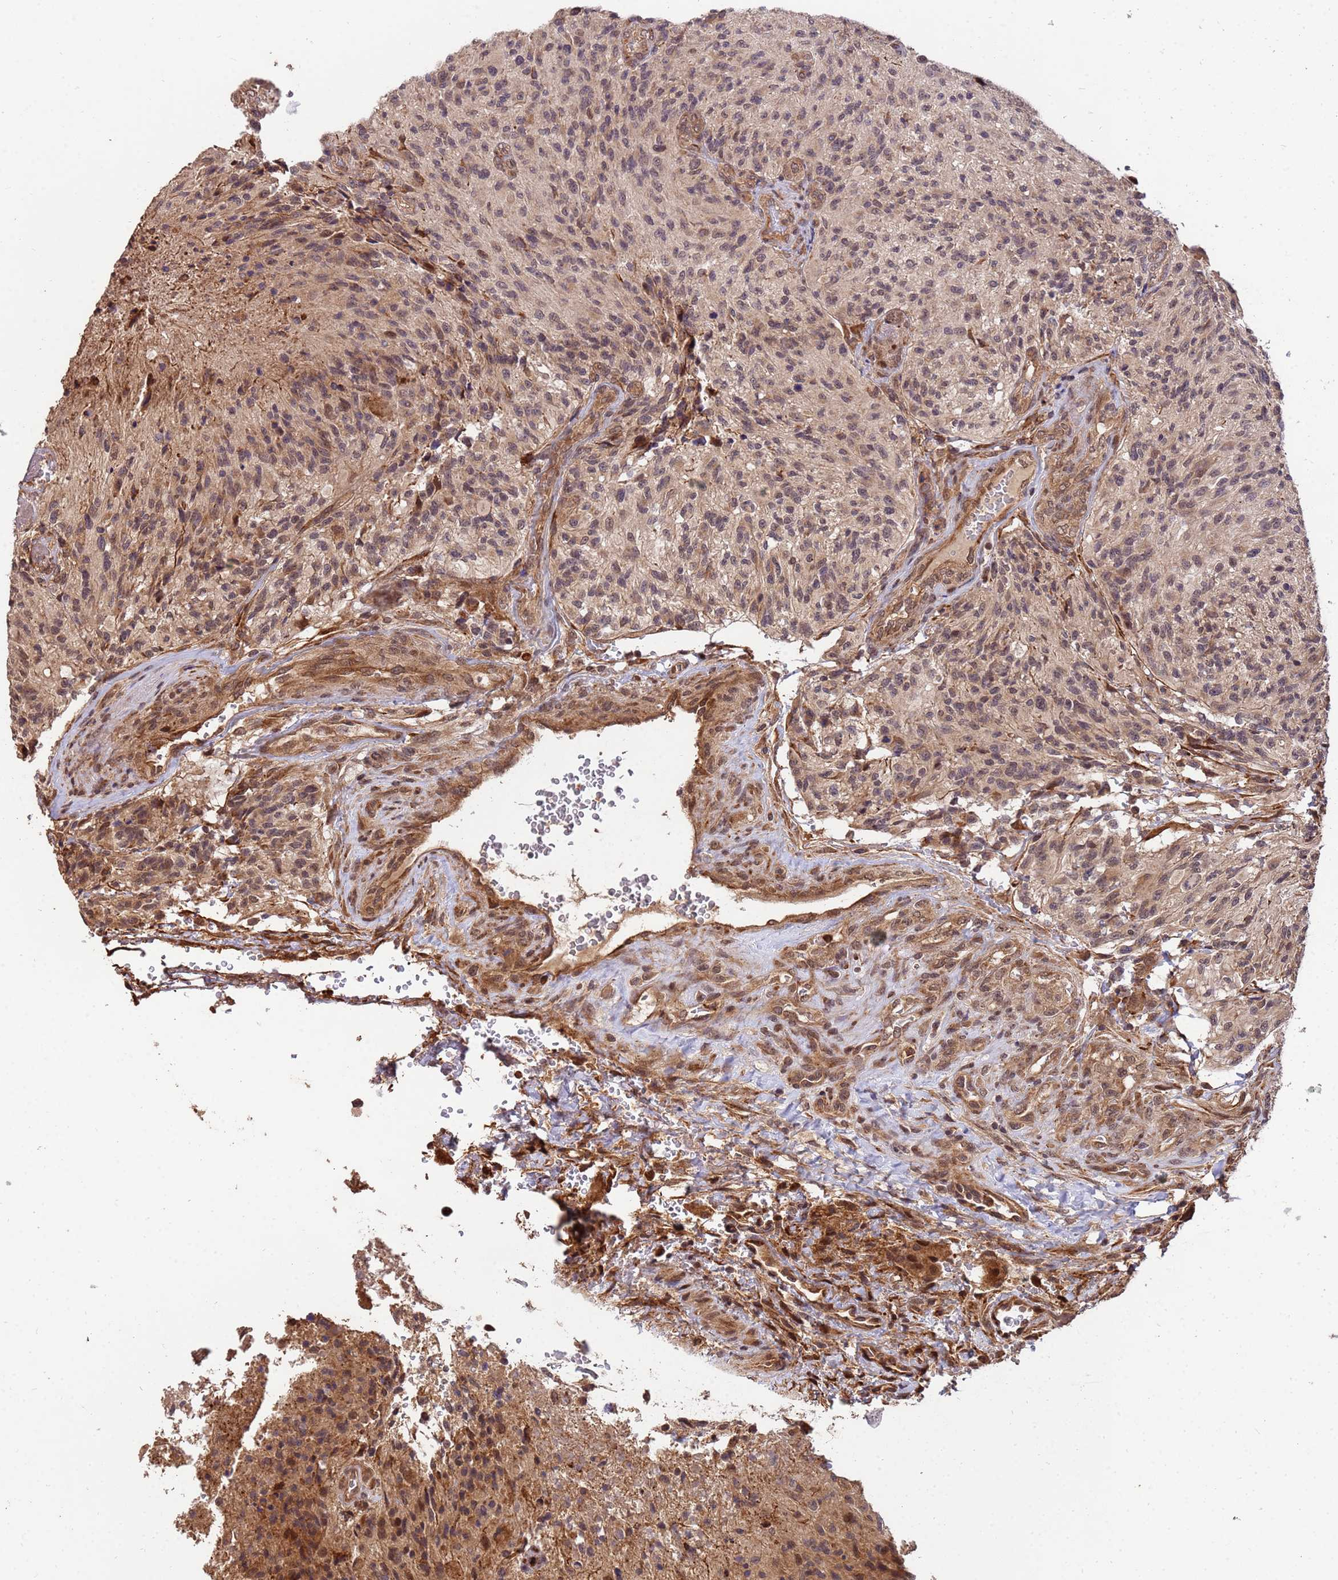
{"staining": {"intensity": "moderate", "quantity": "25%-75%", "location": "cytoplasmic/membranous,nuclear"}, "tissue": "glioma", "cell_type": "Tumor cells", "image_type": "cancer", "snomed": [{"axis": "morphology", "description": "Normal tissue, NOS"}, {"axis": "morphology", "description": "Glioma, malignant, High grade"}, {"axis": "topography", "description": "Cerebral cortex"}], "caption": "Moderate cytoplasmic/membranous and nuclear protein positivity is appreciated in about 25%-75% of tumor cells in glioma.", "gene": "ZNF619", "patient": {"sex": "male", "age": 56}}